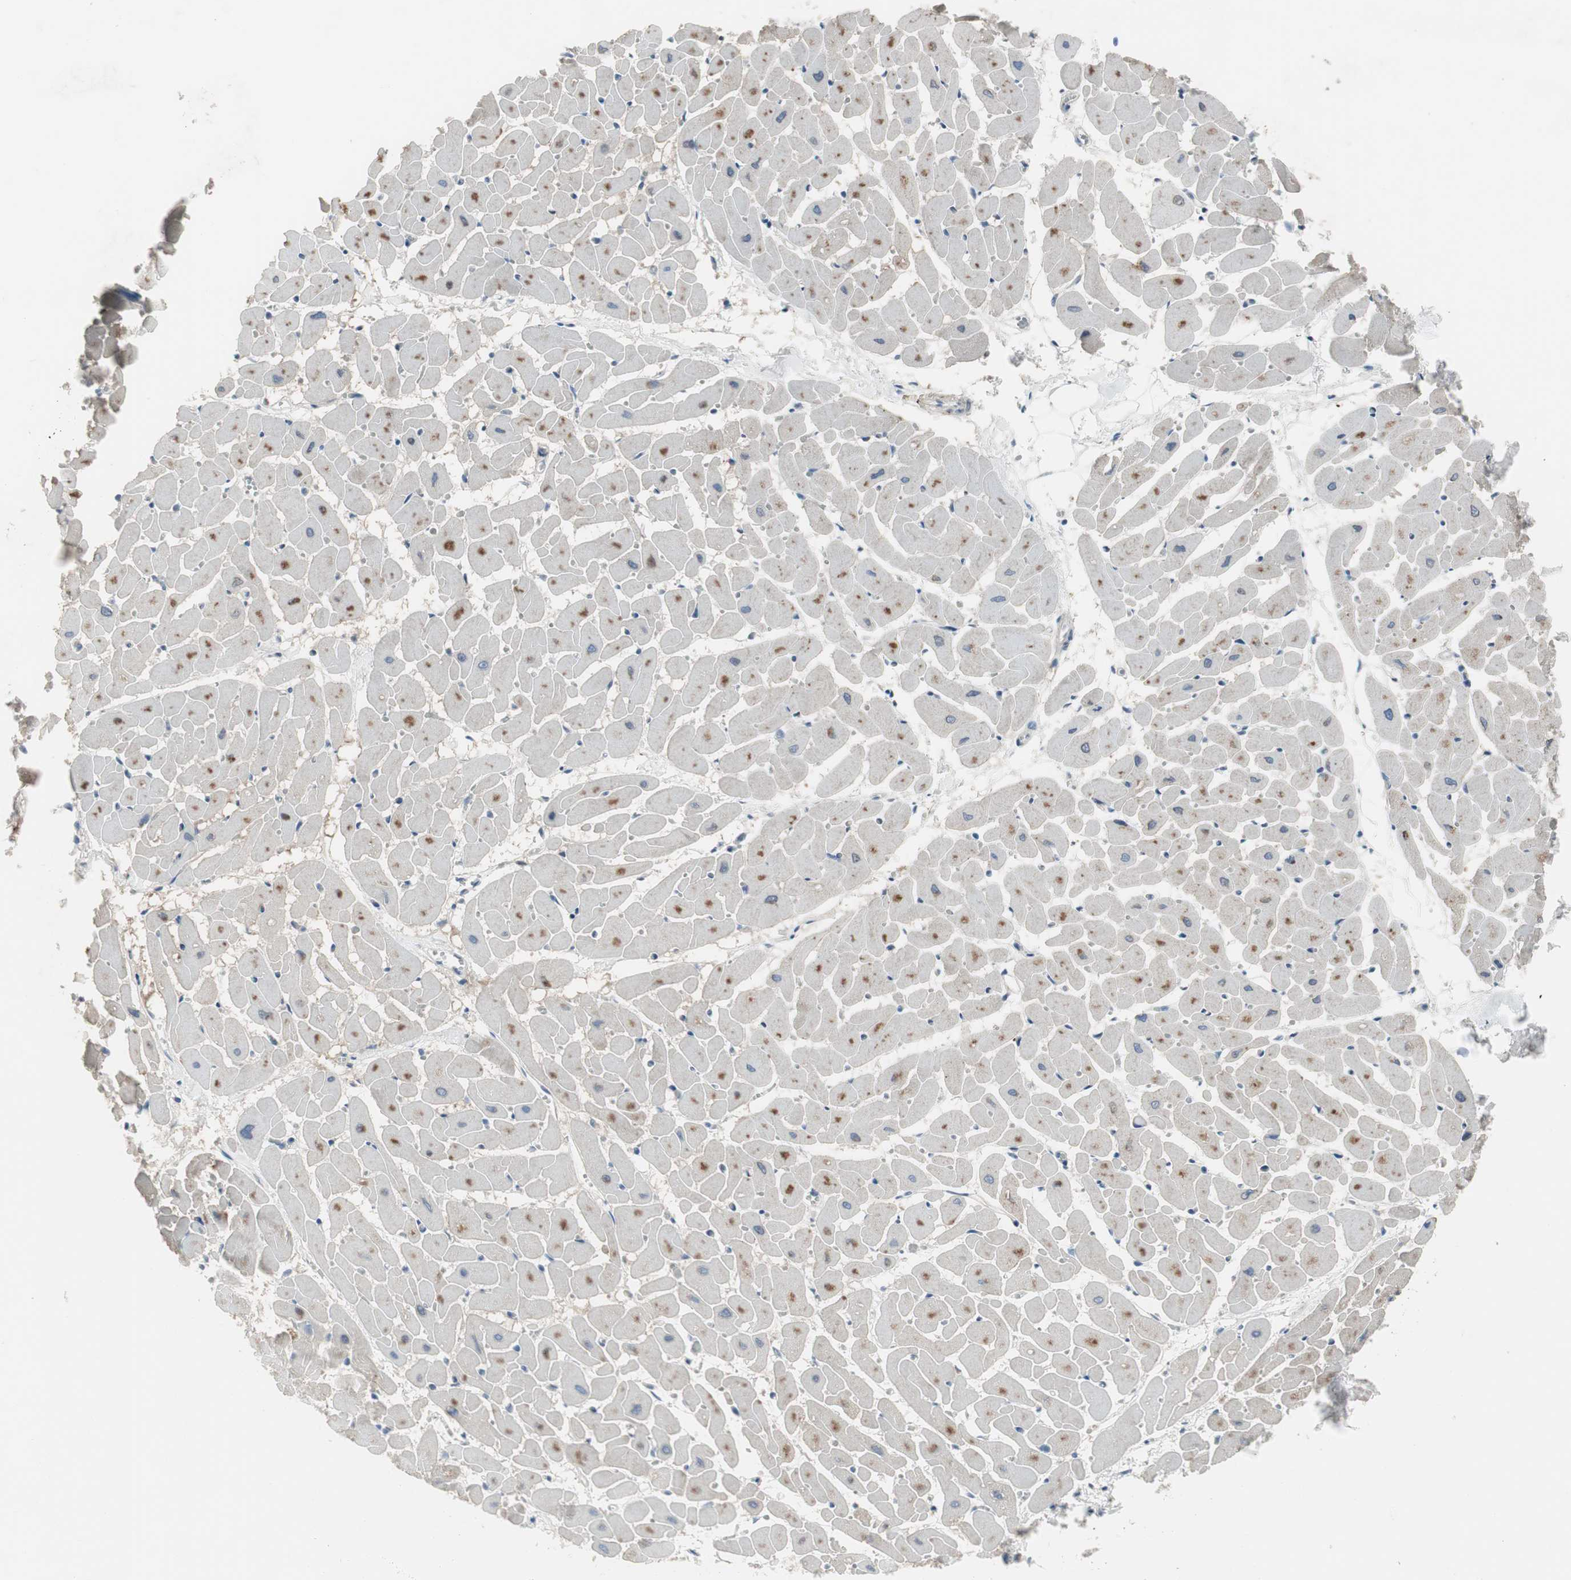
{"staining": {"intensity": "moderate", "quantity": ">75%", "location": "cytoplasmic/membranous"}, "tissue": "heart muscle", "cell_type": "Cardiomyocytes", "image_type": "normal", "snomed": [{"axis": "morphology", "description": "Normal tissue, NOS"}, {"axis": "topography", "description": "Heart"}], "caption": "Cardiomyocytes demonstrate medium levels of moderate cytoplasmic/membranous staining in about >75% of cells in unremarkable human heart muscle.", "gene": "PIGR", "patient": {"sex": "female", "age": 19}}